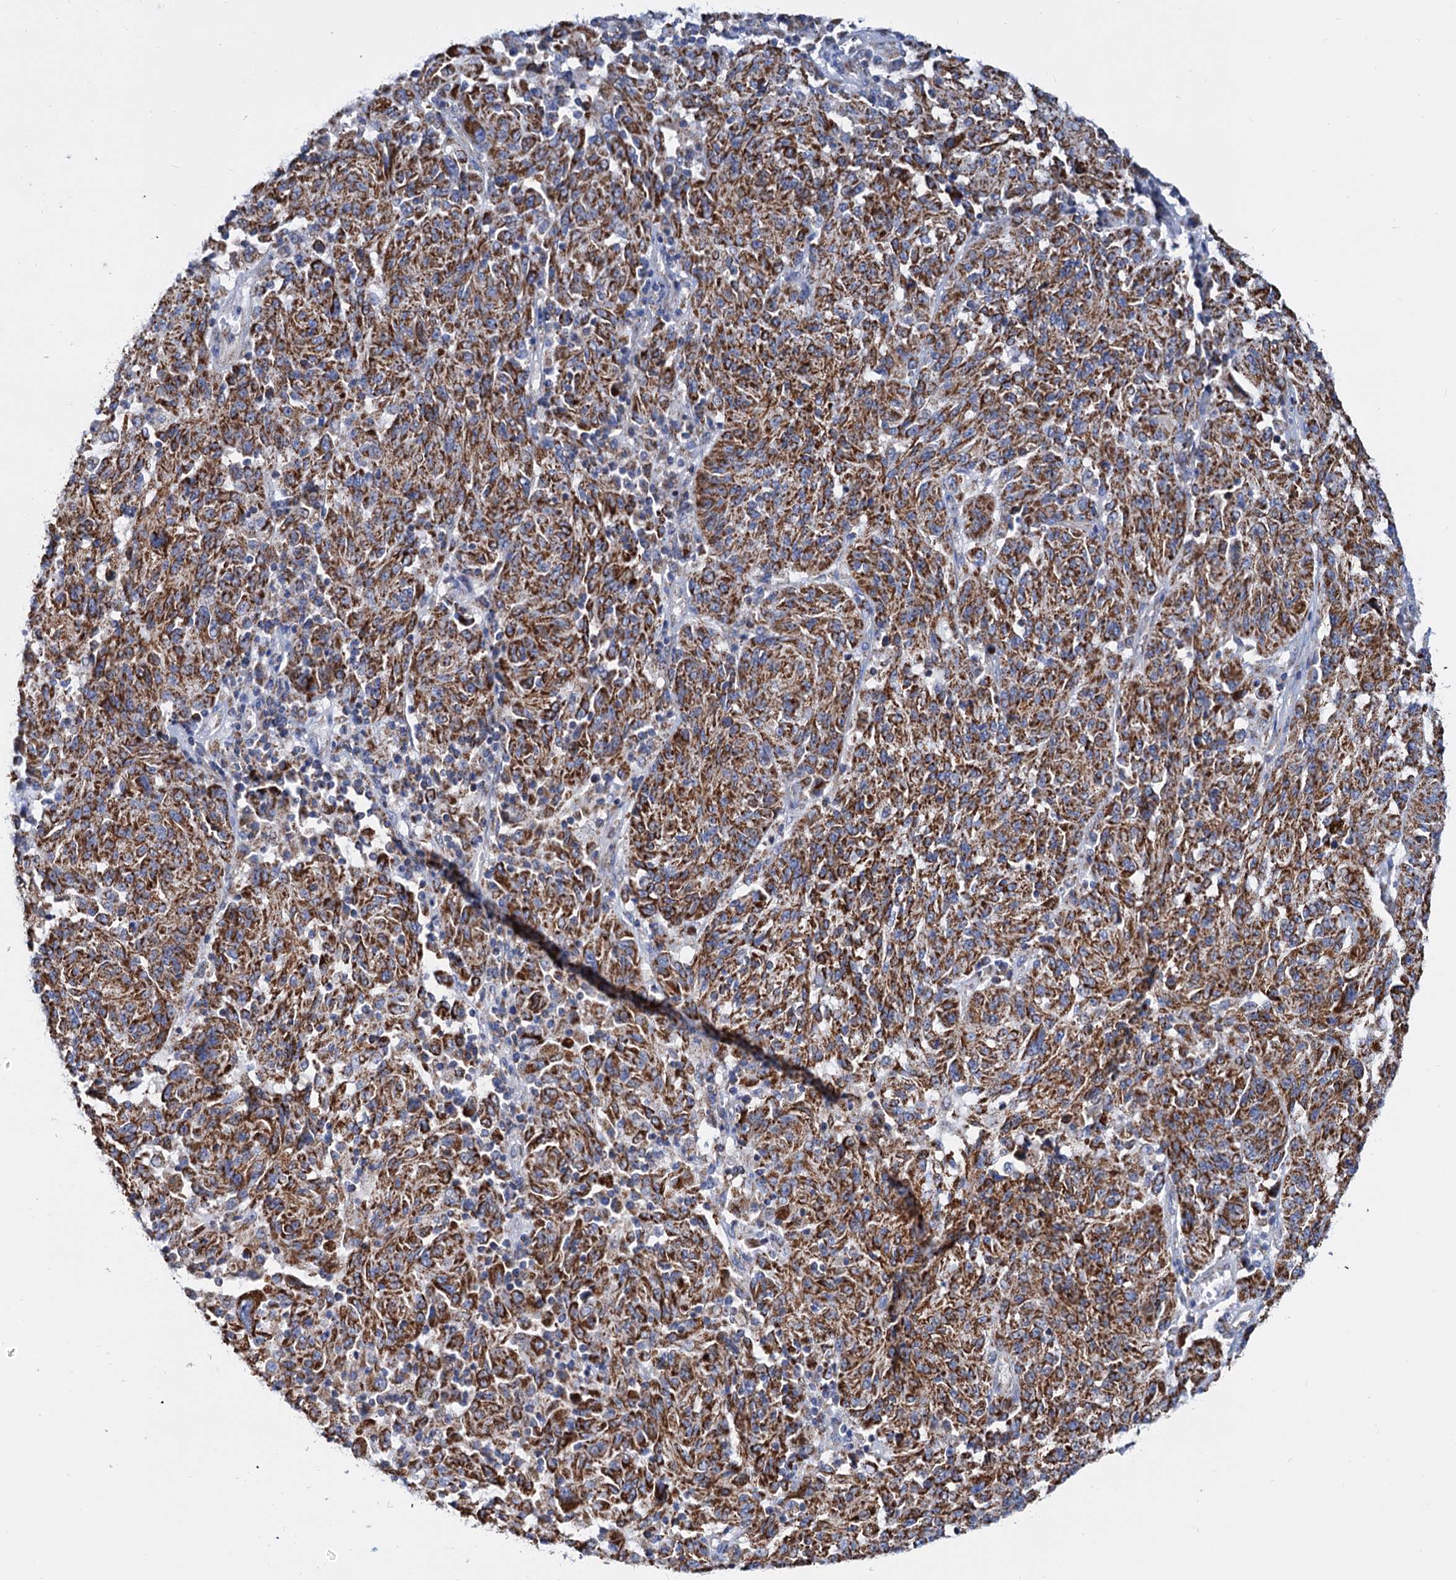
{"staining": {"intensity": "strong", "quantity": ">75%", "location": "cytoplasmic/membranous"}, "tissue": "melanoma", "cell_type": "Tumor cells", "image_type": "cancer", "snomed": [{"axis": "morphology", "description": "Malignant melanoma, NOS"}, {"axis": "topography", "description": "Skin"}], "caption": "IHC (DAB) staining of malignant melanoma shows strong cytoplasmic/membranous protein staining in approximately >75% of tumor cells.", "gene": "C2CD3", "patient": {"sex": "male", "age": 53}}